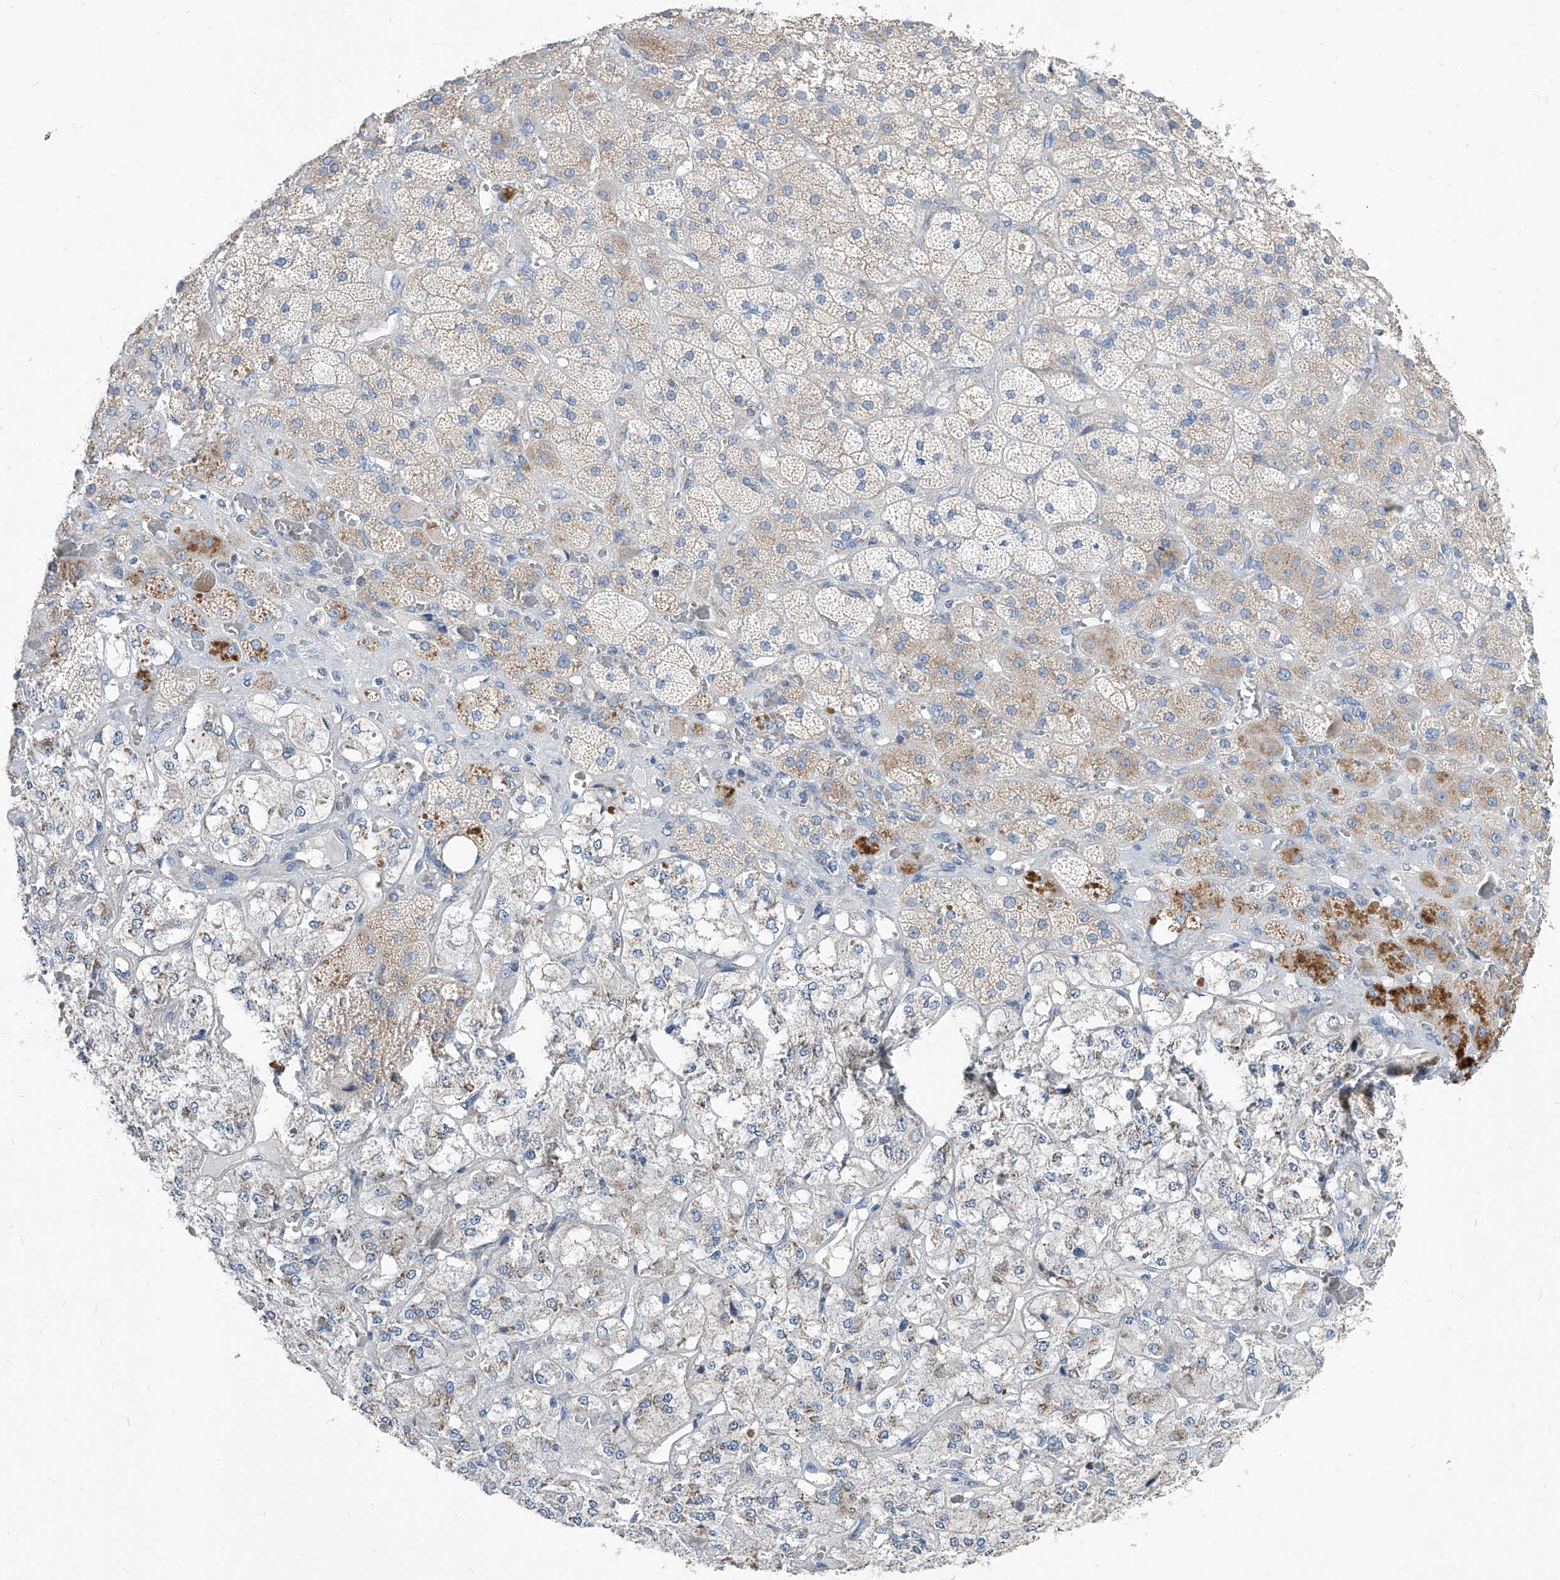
{"staining": {"intensity": "weak", "quantity": "<25%", "location": "cytoplasmic/membranous"}, "tissue": "adrenal gland", "cell_type": "Glandular cells", "image_type": "normal", "snomed": [{"axis": "morphology", "description": "Normal tissue, NOS"}, {"axis": "topography", "description": "Adrenal gland"}], "caption": "Glandular cells show no significant protein expression in unremarkable adrenal gland.", "gene": "AGPS", "patient": {"sex": "male", "age": 57}}